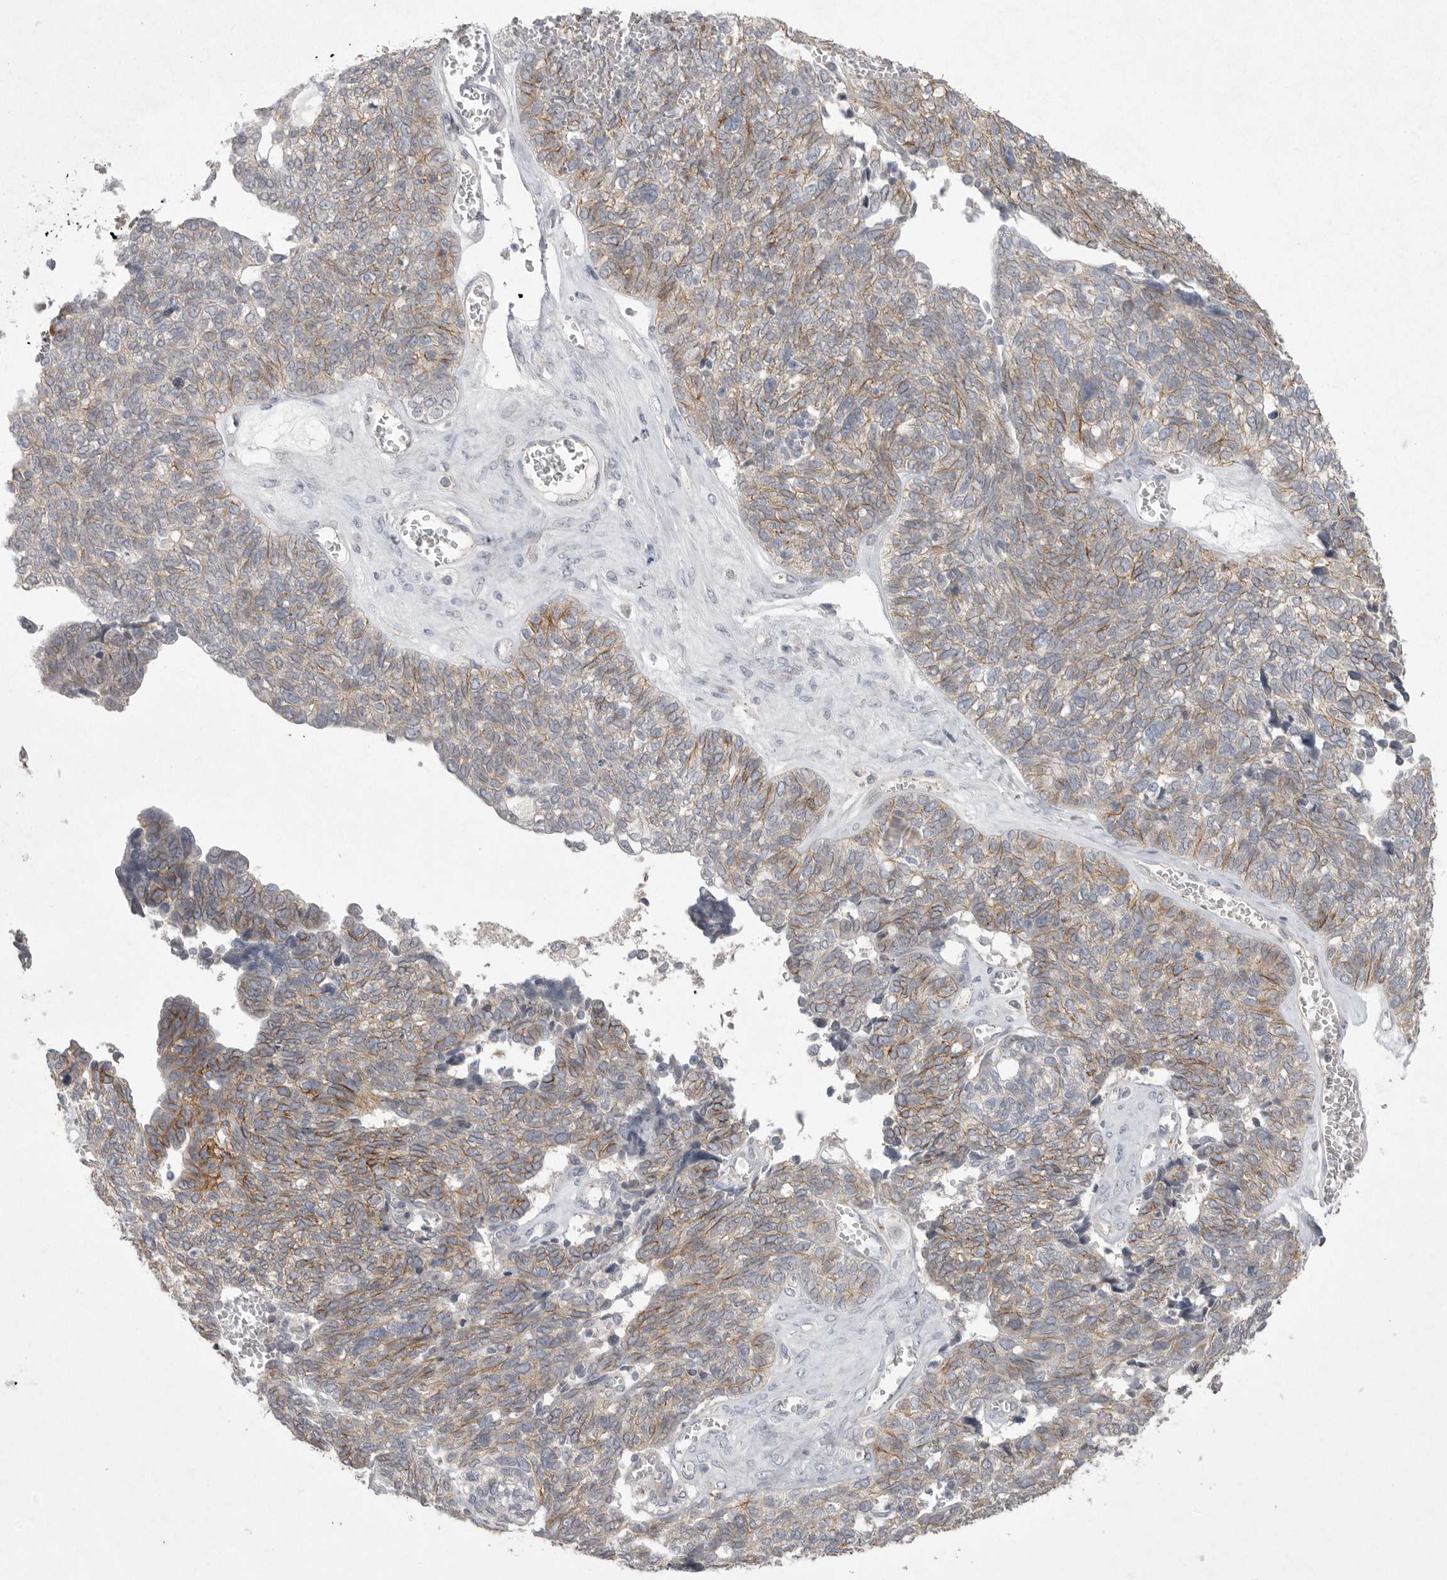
{"staining": {"intensity": "moderate", "quantity": "<25%", "location": "cytoplasmic/membranous"}, "tissue": "ovarian cancer", "cell_type": "Tumor cells", "image_type": "cancer", "snomed": [{"axis": "morphology", "description": "Cystadenocarcinoma, serous, NOS"}, {"axis": "topography", "description": "Ovary"}], "caption": "DAB immunohistochemical staining of human ovarian serous cystadenocarcinoma demonstrates moderate cytoplasmic/membranous protein positivity in approximately <25% of tumor cells.", "gene": "VANGL2", "patient": {"sex": "female", "age": 79}}